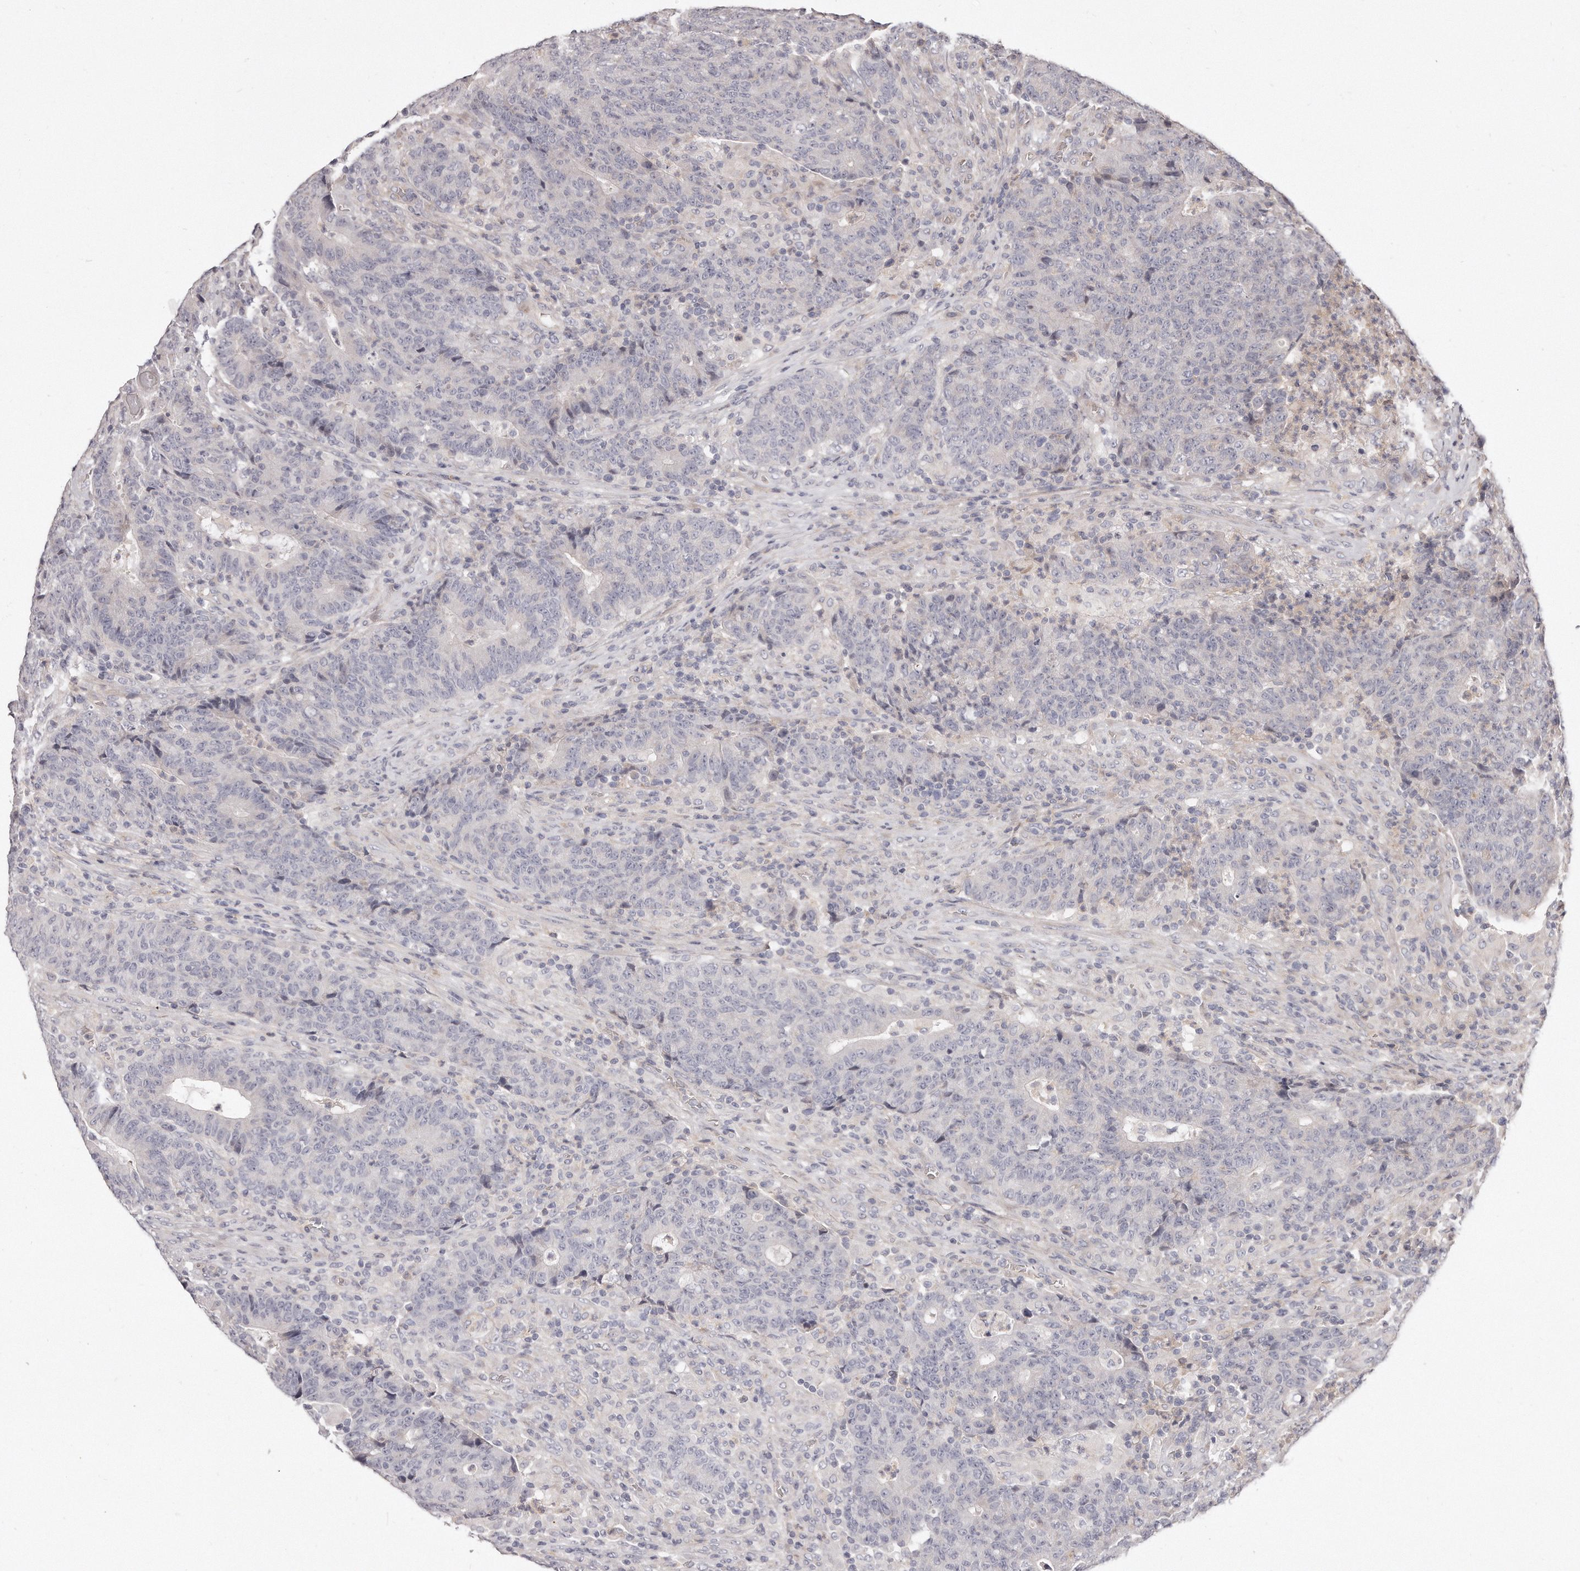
{"staining": {"intensity": "negative", "quantity": "none", "location": "none"}, "tissue": "colorectal cancer", "cell_type": "Tumor cells", "image_type": "cancer", "snomed": [{"axis": "morphology", "description": "Adenocarcinoma, NOS"}, {"axis": "topography", "description": "Colon"}], "caption": "Image shows no significant protein positivity in tumor cells of colorectal cancer.", "gene": "TTLL4", "patient": {"sex": "female", "age": 75}}